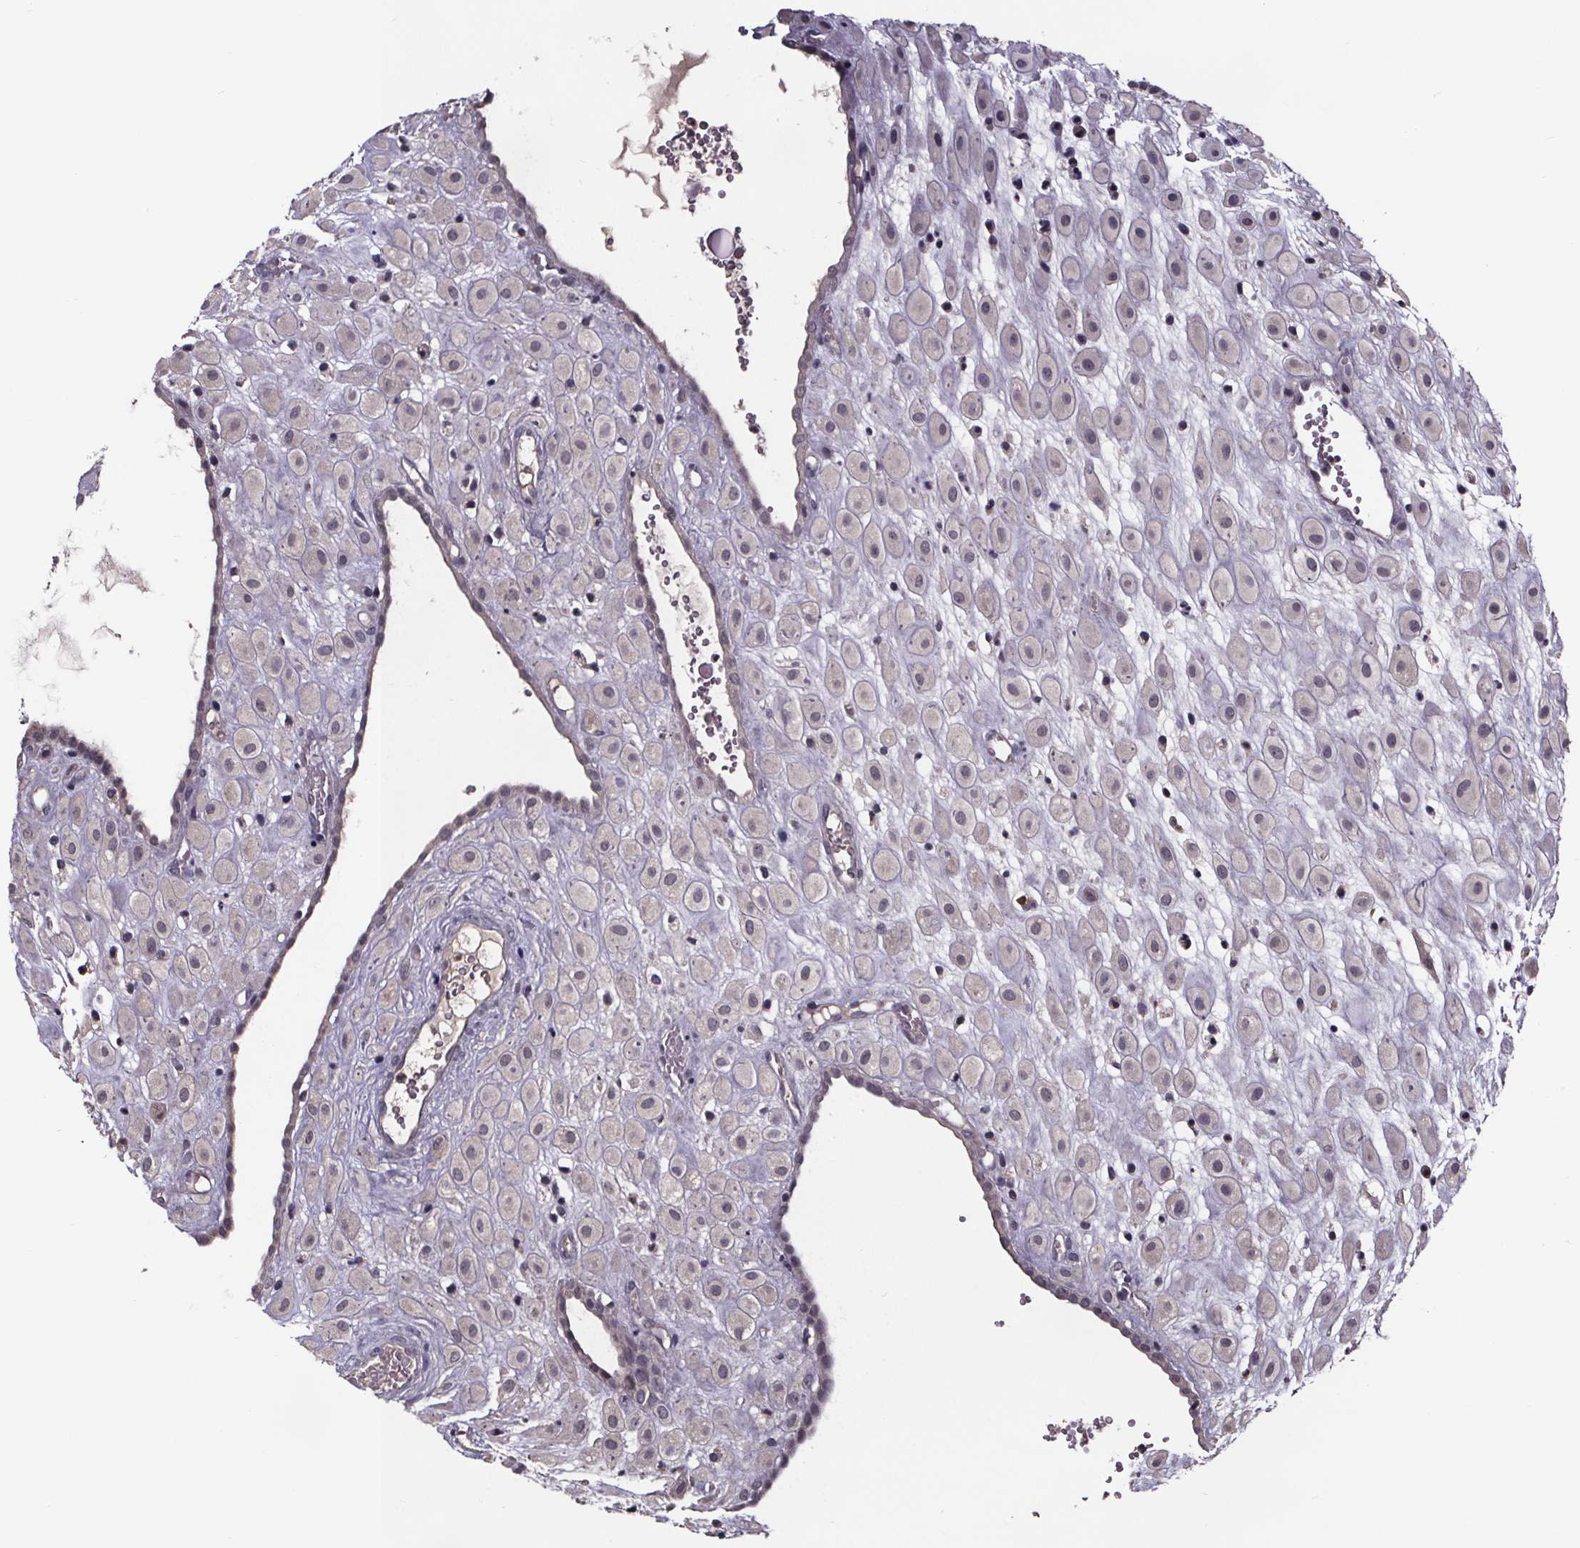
{"staining": {"intensity": "weak", "quantity": ">75%", "location": "nuclear"}, "tissue": "placenta", "cell_type": "Decidual cells", "image_type": "normal", "snomed": [{"axis": "morphology", "description": "Normal tissue, NOS"}, {"axis": "topography", "description": "Placenta"}], "caption": "Protein staining displays weak nuclear expression in about >75% of decidual cells in benign placenta. (IHC, brightfield microscopy, high magnification).", "gene": "SMIM1", "patient": {"sex": "female", "age": 24}}